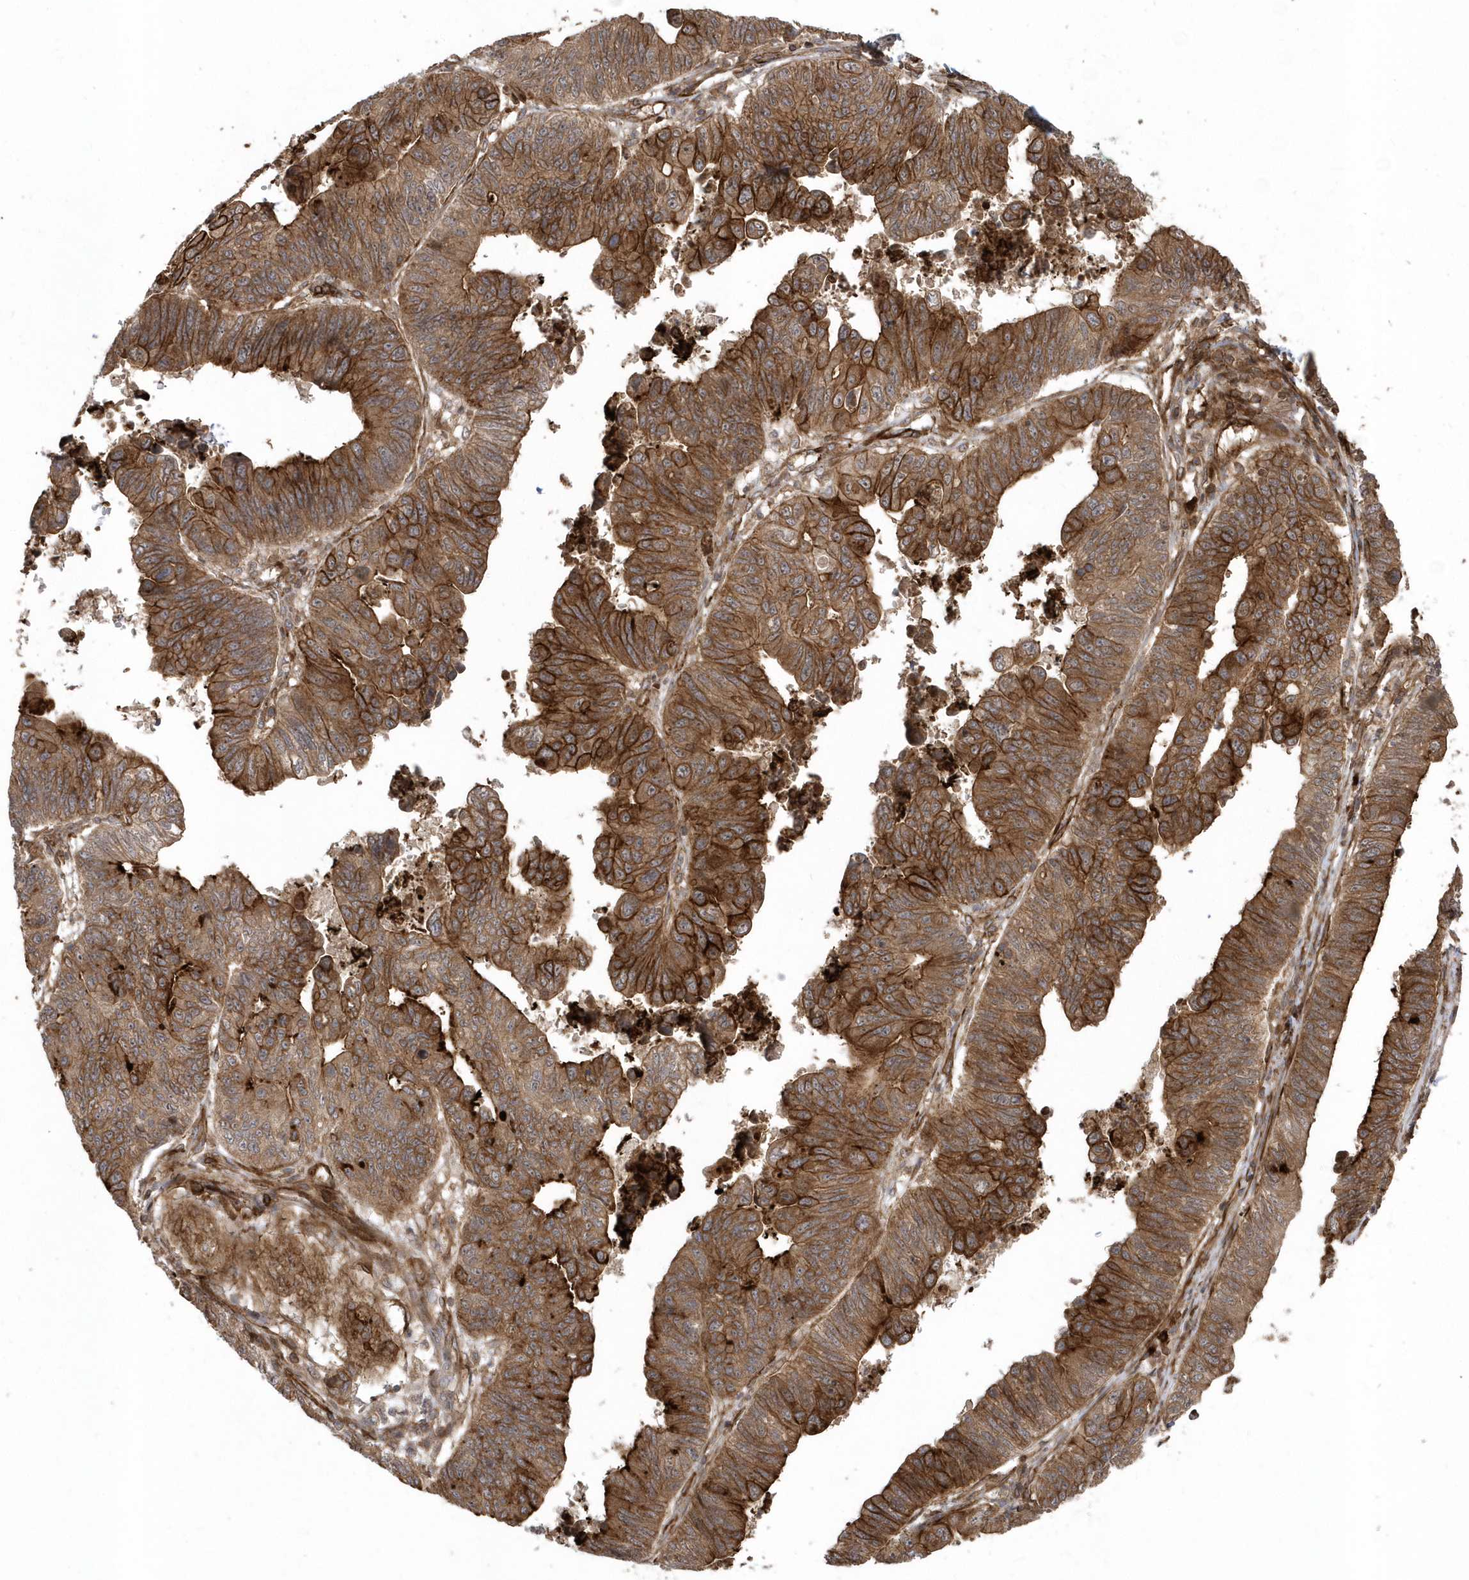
{"staining": {"intensity": "strong", "quantity": ">75%", "location": "cytoplasmic/membranous"}, "tissue": "stomach cancer", "cell_type": "Tumor cells", "image_type": "cancer", "snomed": [{"axis": "morphology", "description": "Adenocarcinoma, NOS"}, {"axis": "topography", "description": "Stomach"}], "caption": "The immunohistochemical stain shows strong cytoplasmic/membranous positivity in tumor cells of stomach cancer tissue. (Stains: DAB in brown, nuclei in blue, Microscopy: brightfield microscopy at high magnification).", "gene": "HERPUD1", "patient": {"sex": "male", "age": 59}}